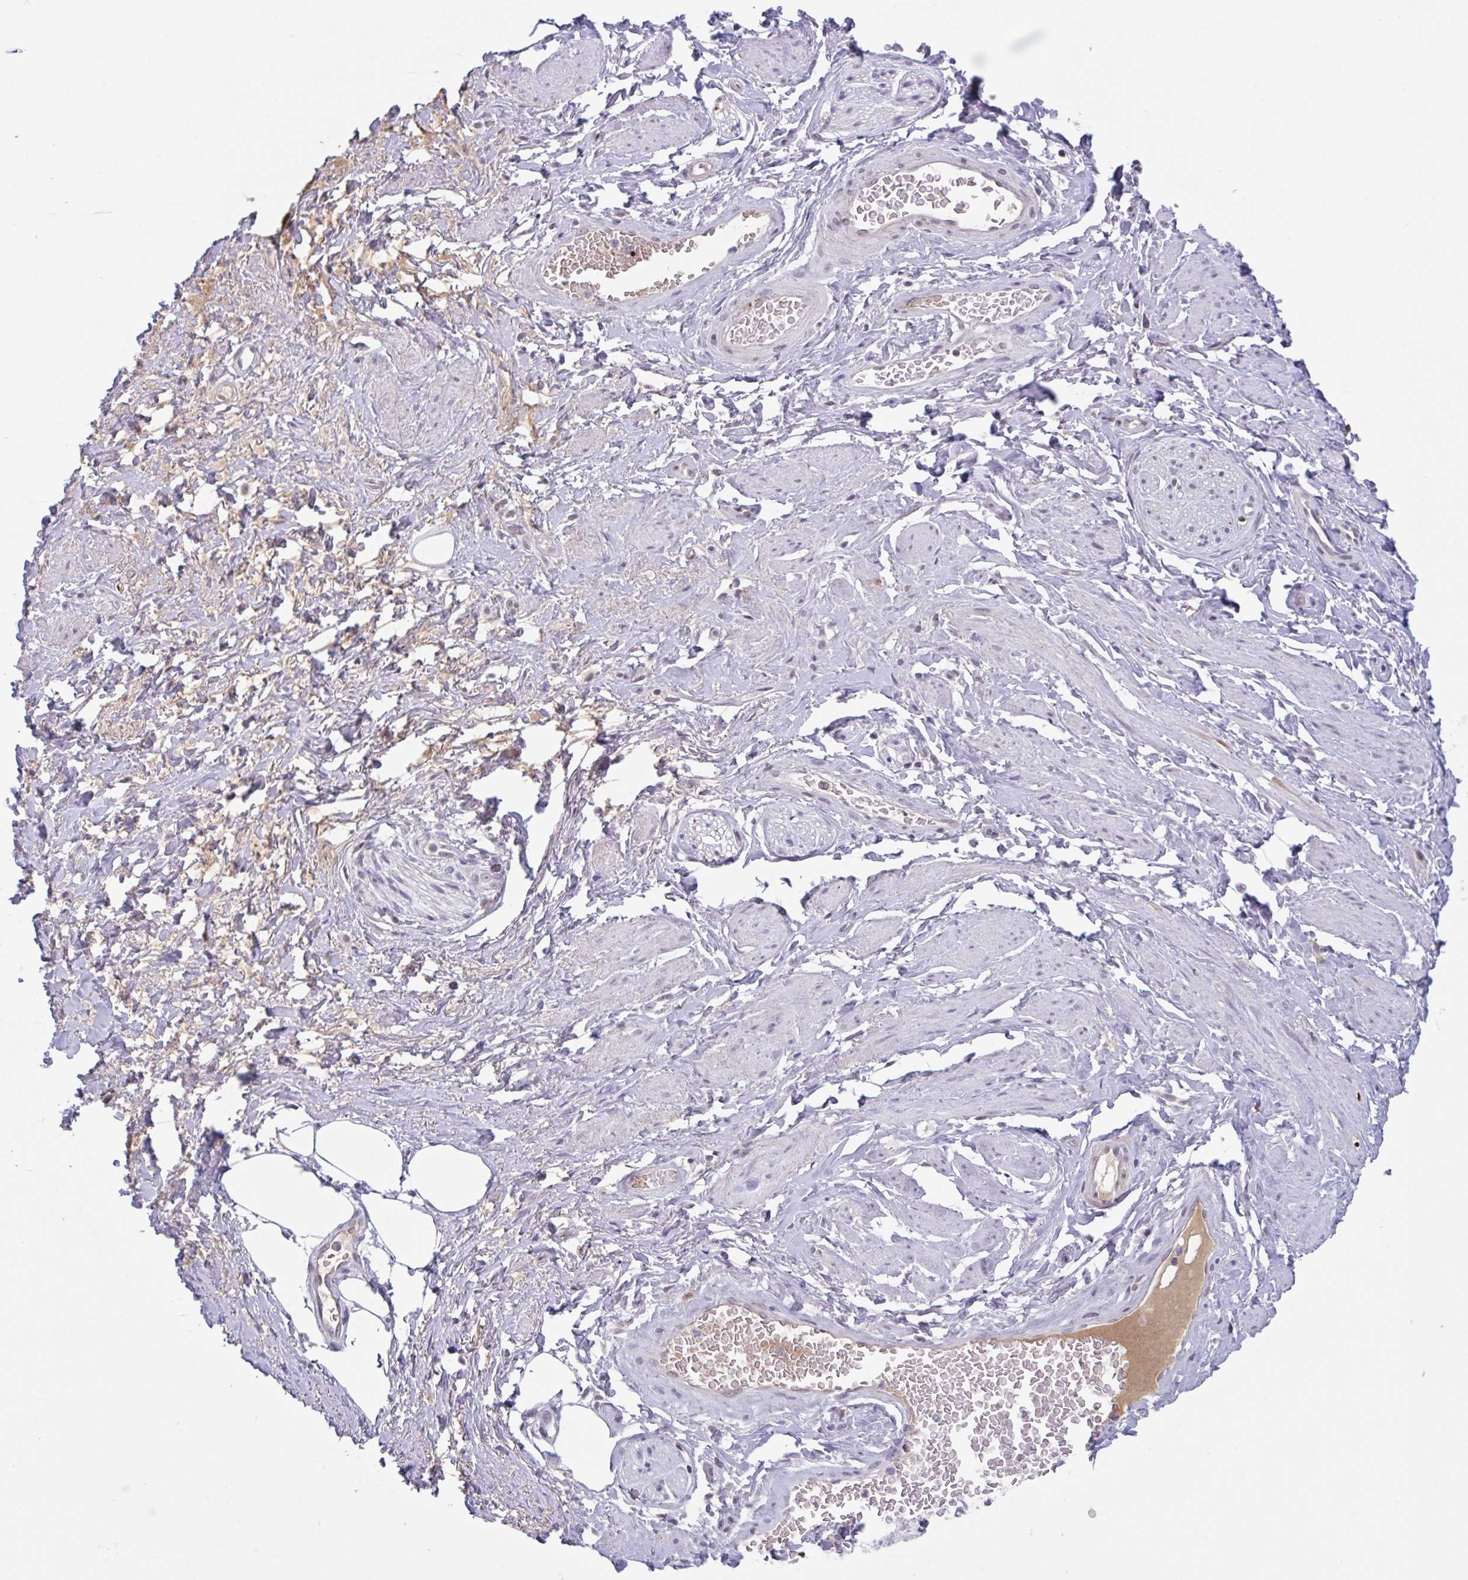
{"staining": {"intensity": "negative", "quantity": "none", "location": "none"}, "tissue": "adipose tissue", "cell_type": "Adipocytes", "image_type": "normal", "snomed": [{"axis": "morphology", "description": "Normal tissue, NOS"}, {"axis": "topography", "description": "Vagina"}, {"axis": "topography", "description": "Peripheral nerve tissue"}], "caption": "The histopathology image exhibits no significant staining in adipocytes of adipose tissue. The staining was performed using DAB (3,3'-diaminobenzidine) to visualize the protein expression in brown, while the nuclei were stained in blue with hematoxylin (Magnification: 20x).", "gene": "PLG", "patient": {"sex": "female", "age": 71}}